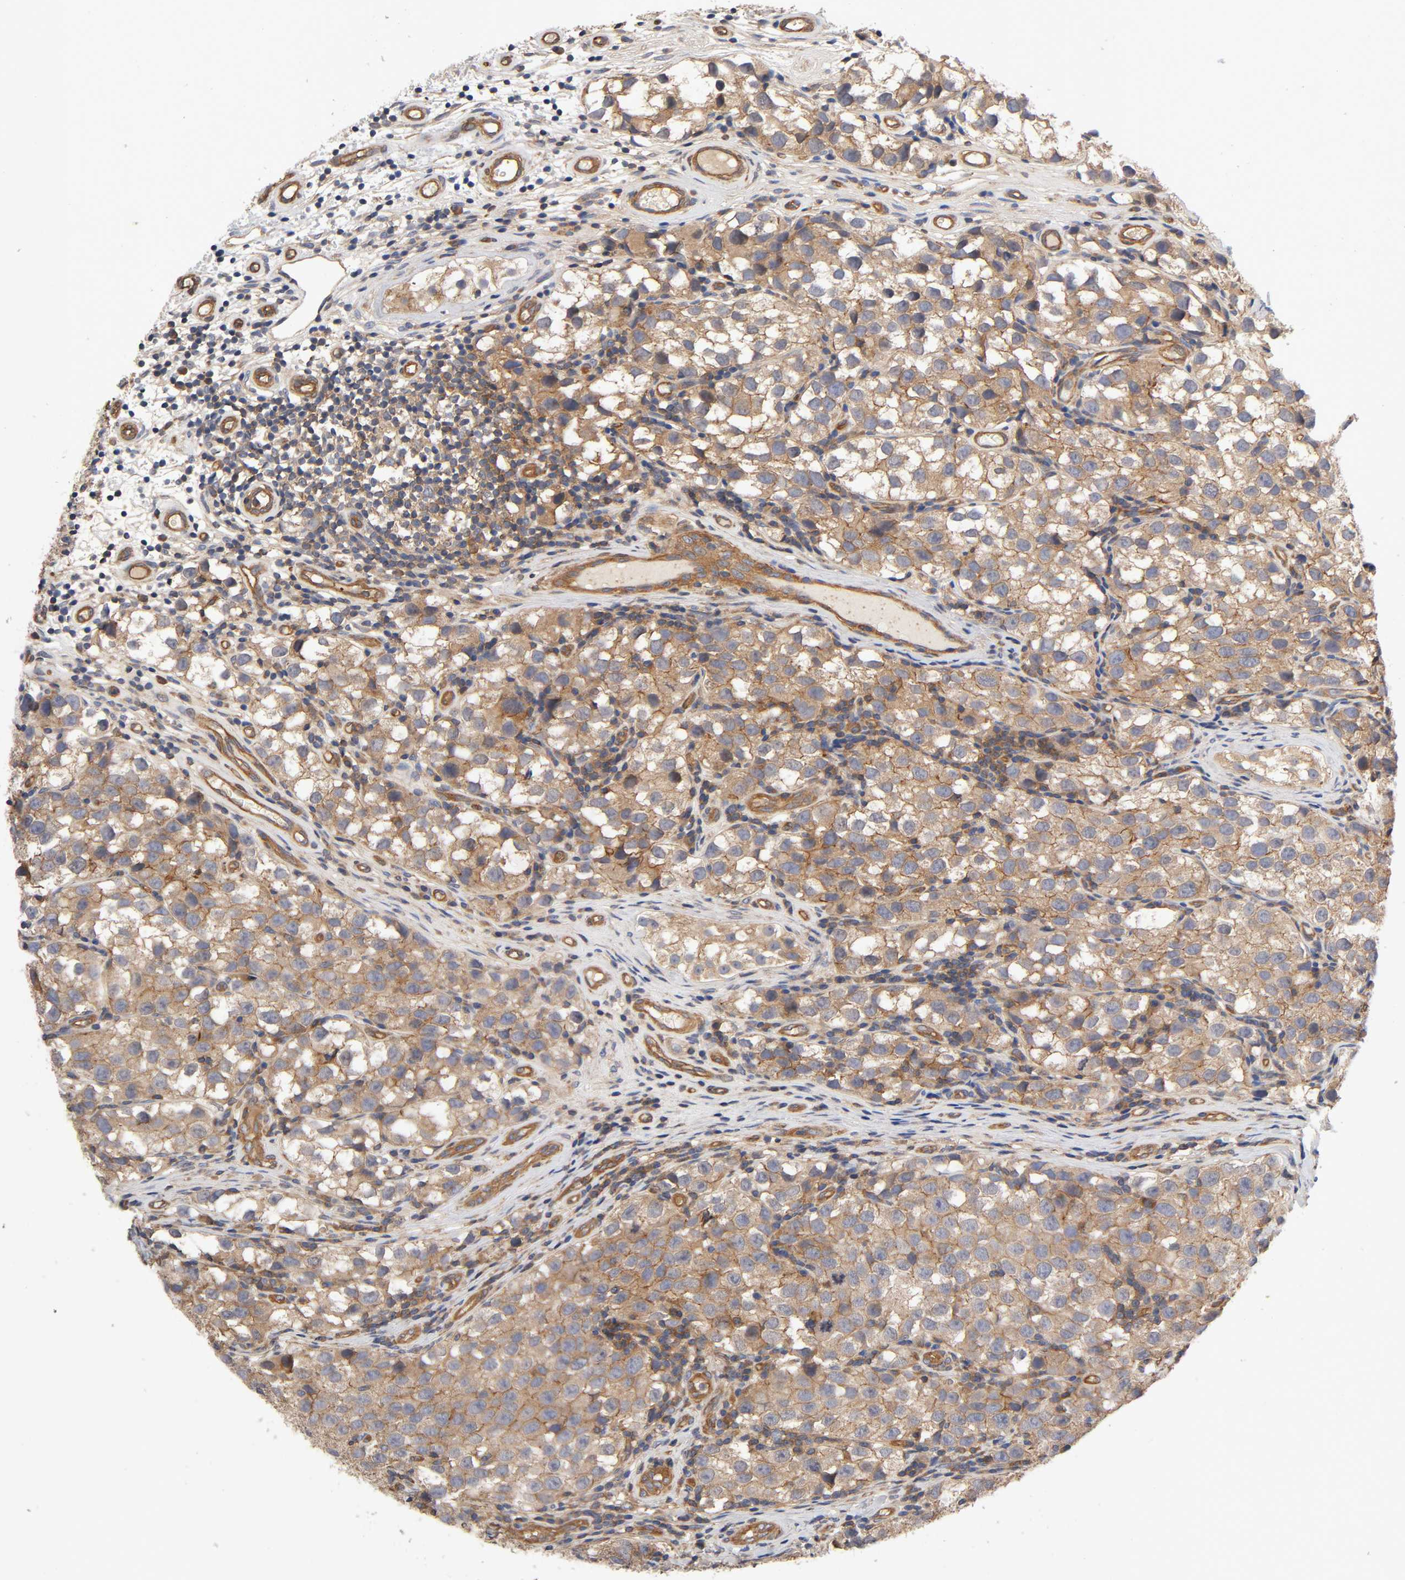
{"staining": {"intensity": "moderate", "quantity": "25%-75%", "location": "cytoplasmic/membranous"}, "tissue": "testis cancer", "cell_type": "Tumor cells", "image_type": "cancer", "snomed": [{"axis": "morphology", "description": "Seminoma, NOS"}, {"axis": "topography", "description": "Testis"}], "caption": "Human testis cancer stained for a protein (brown) reveals moderate cytoplasmic/membranous positive positivity in approximately 25%-75% of tumor cells.", "gene": "LAMTOR2", "patient": {"sex": "male", "age": 39}}